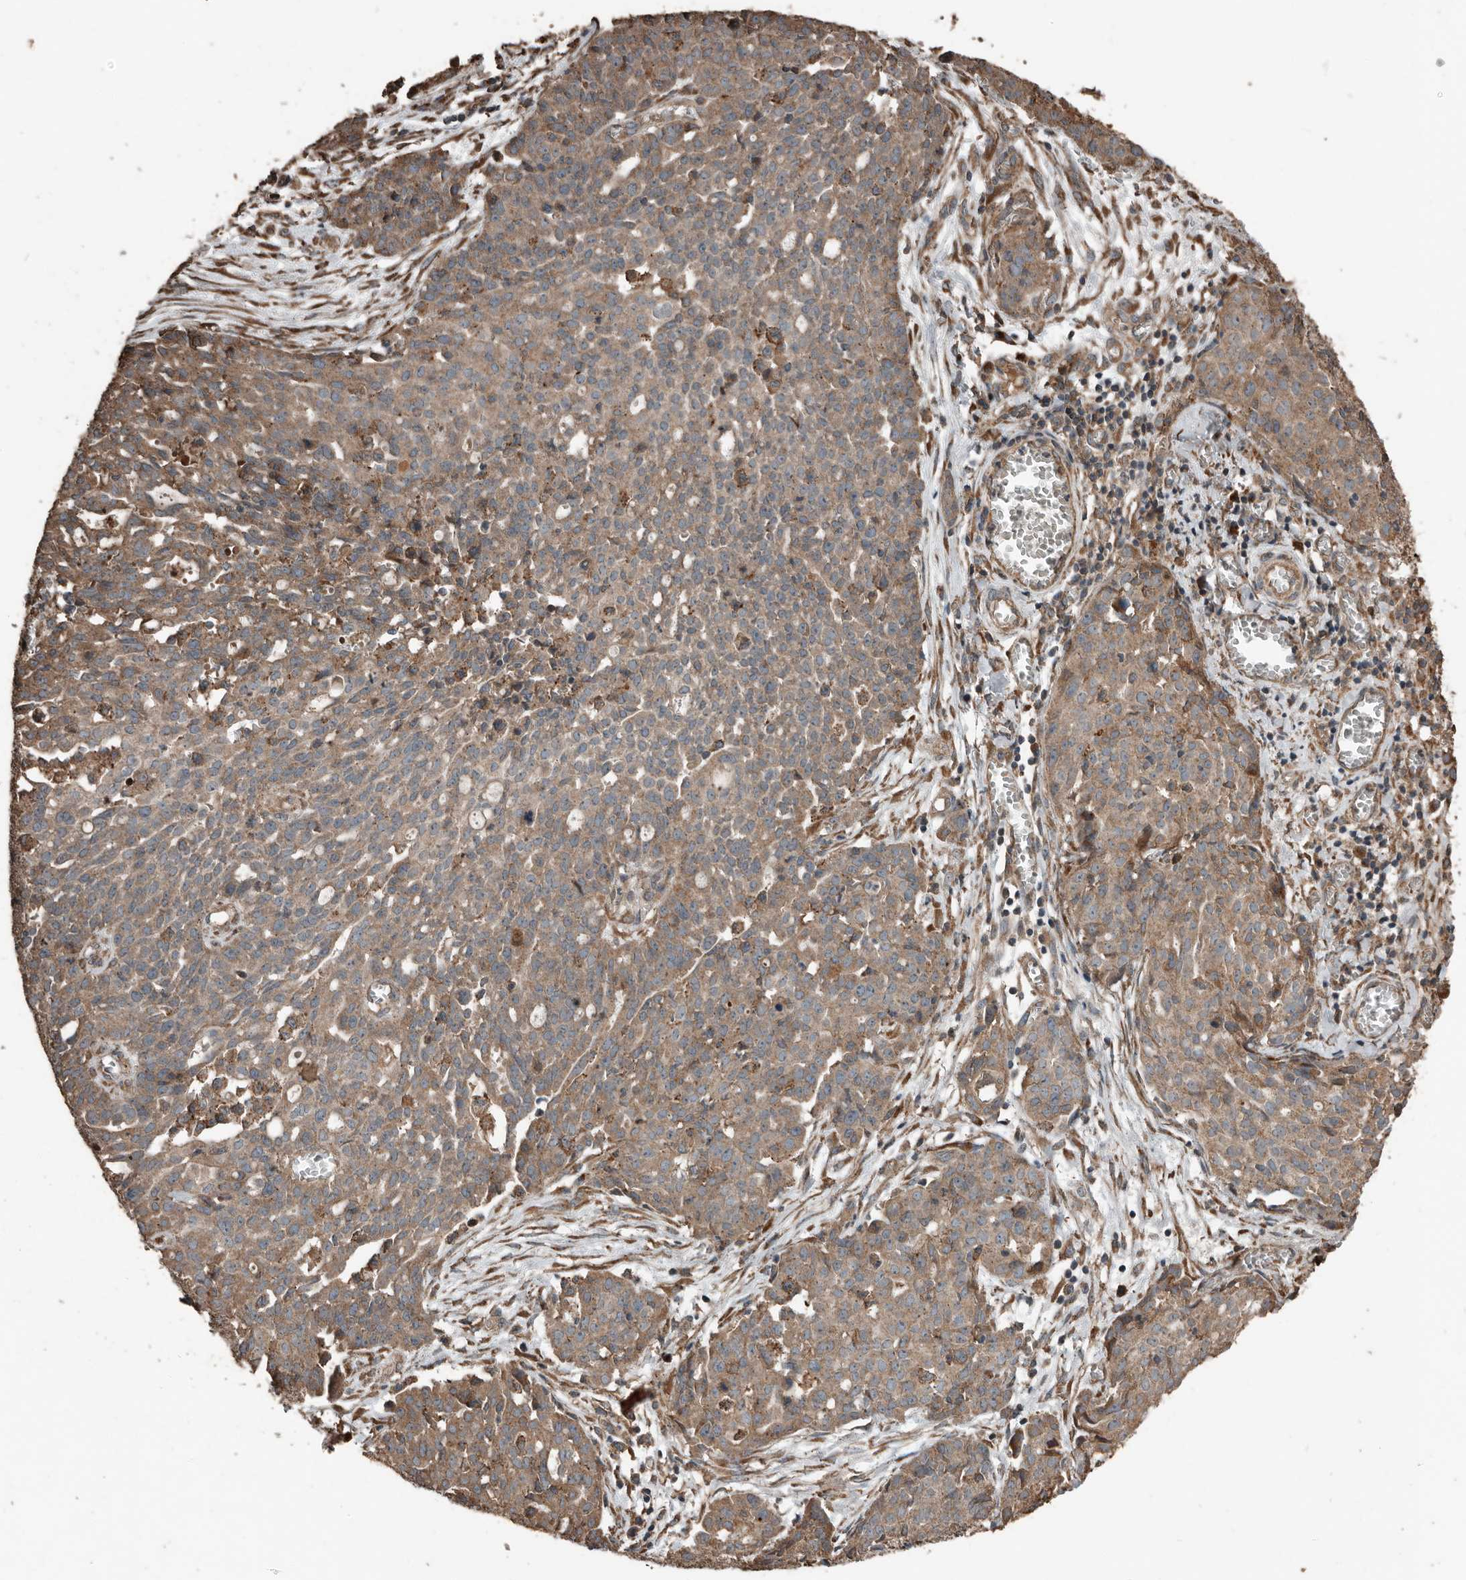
{"staining": {"intensity": "moderate", "quantity": ">75%", "location": "cytoplasmic/membranous"}, "tissue": "ovarian cancer", "cell_type": "Tumor cells", "image_type": "cancer", "snomed": [{"axis": "morphology", "description": "Cystadenocarcinoma, serous, NOS"}, {"axis": "topography", "description": "Soft tissue"}, {"axis": "topography", "description": "Ovary"}], "caption": "Moderate cytoplasmic/membranous protein positivity is seen in about >75% of tumor cells in ovarian serous cystadenocarcinoma.", "gene": "RNF207", "patient": {"sex": "female", "age": 57}}